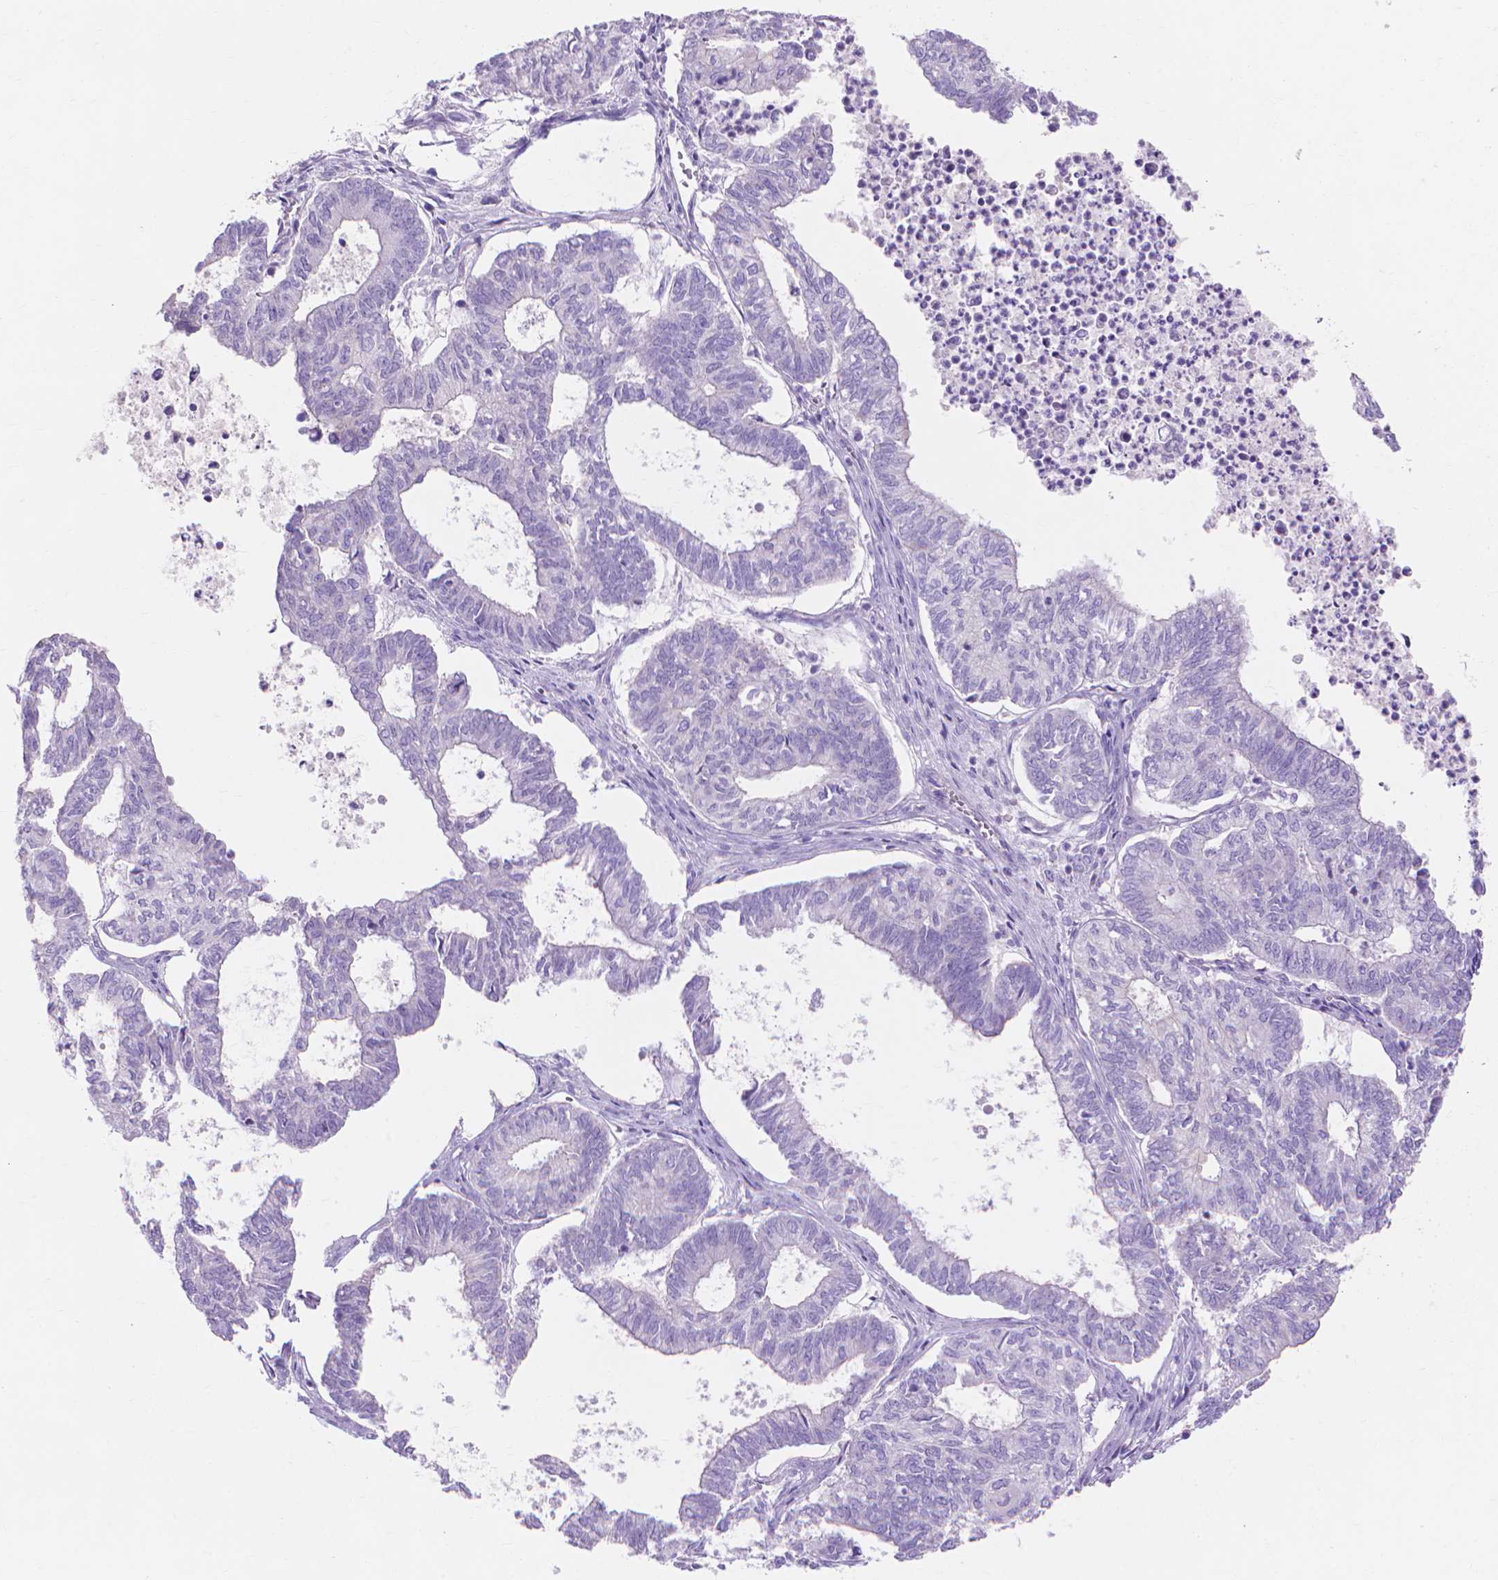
{"staining": {"intensity": "negative", "quantity": "none", "location": "none"}, "tissue": "ovarian cancer", "cell_type": "Tumor cells", "image_type": "cancer", "snomed": [{"axis": "morphology", "description": "Carcinoma, endometroid"}, {"axis": "topography", "description": "Ovary"}], "caption": "Protein analysis of endometroid carcinoma (ovarian) reveals no significant positivity in tumor cells.", "gene": "MBLAC1", "patient": {"sex": "female", "age": 64}}